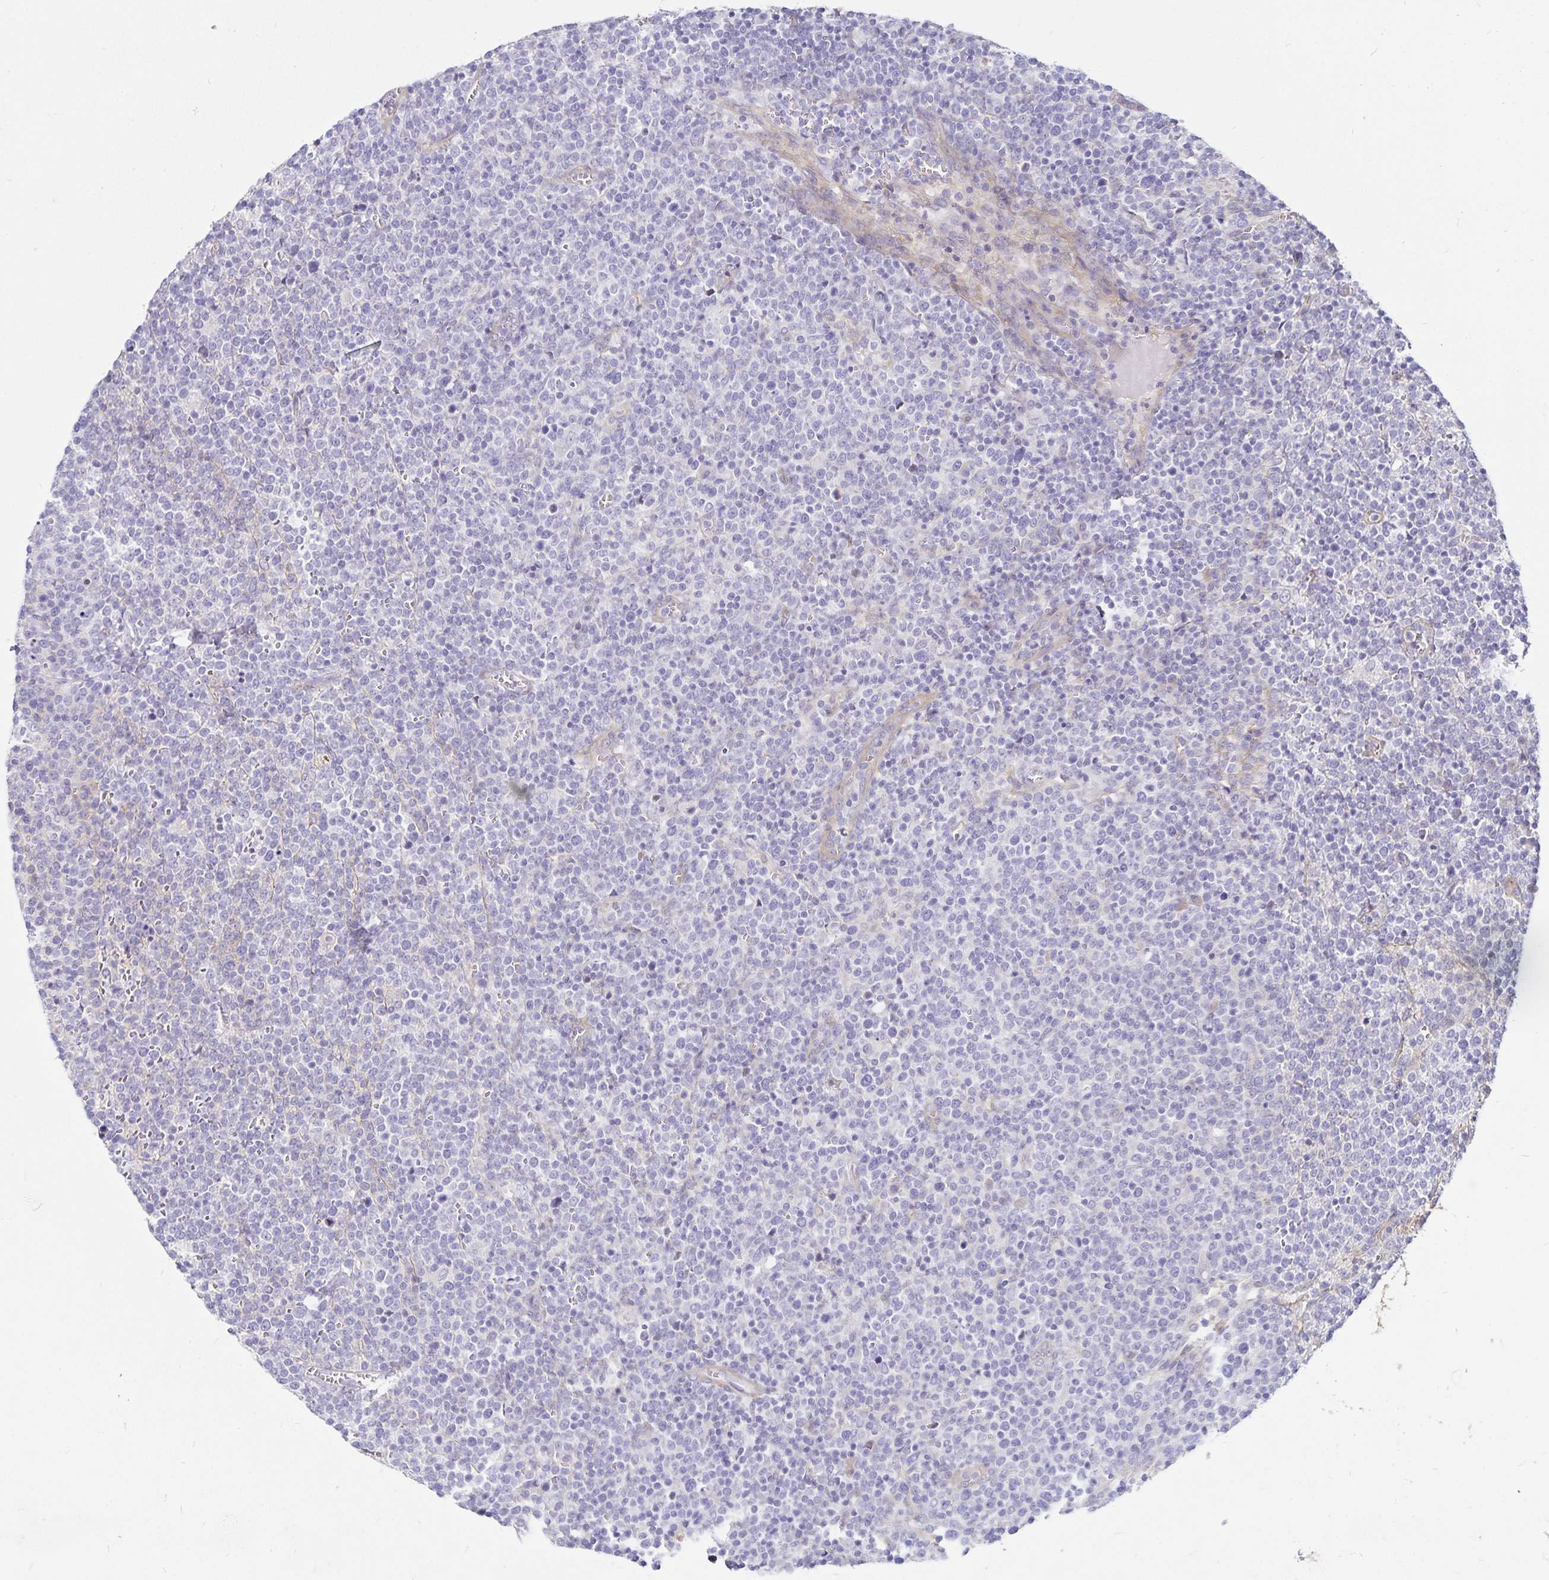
{"staining": {"intensity": "negative", "quantity": "none", "location": "none"}, "tissue": "lymphoma", "cell_type": "Tumor cells", "image_type": "cancer", "snomed": [{"axis": "morphology", "description": "Malignant lymphoma, non-Hodgkin's type, High grade"}, {"axis": "topography", "description": "Lymph node"}], "caption": "This micrograph is of lymphoma stained with immunohistochemistry (IHC) to label a protein in brown with the nuclei are counter-stained blue. There is no expression in tumor cells.", "gene": "GNG12", "patient": {"sex": "male", "age": 61}}